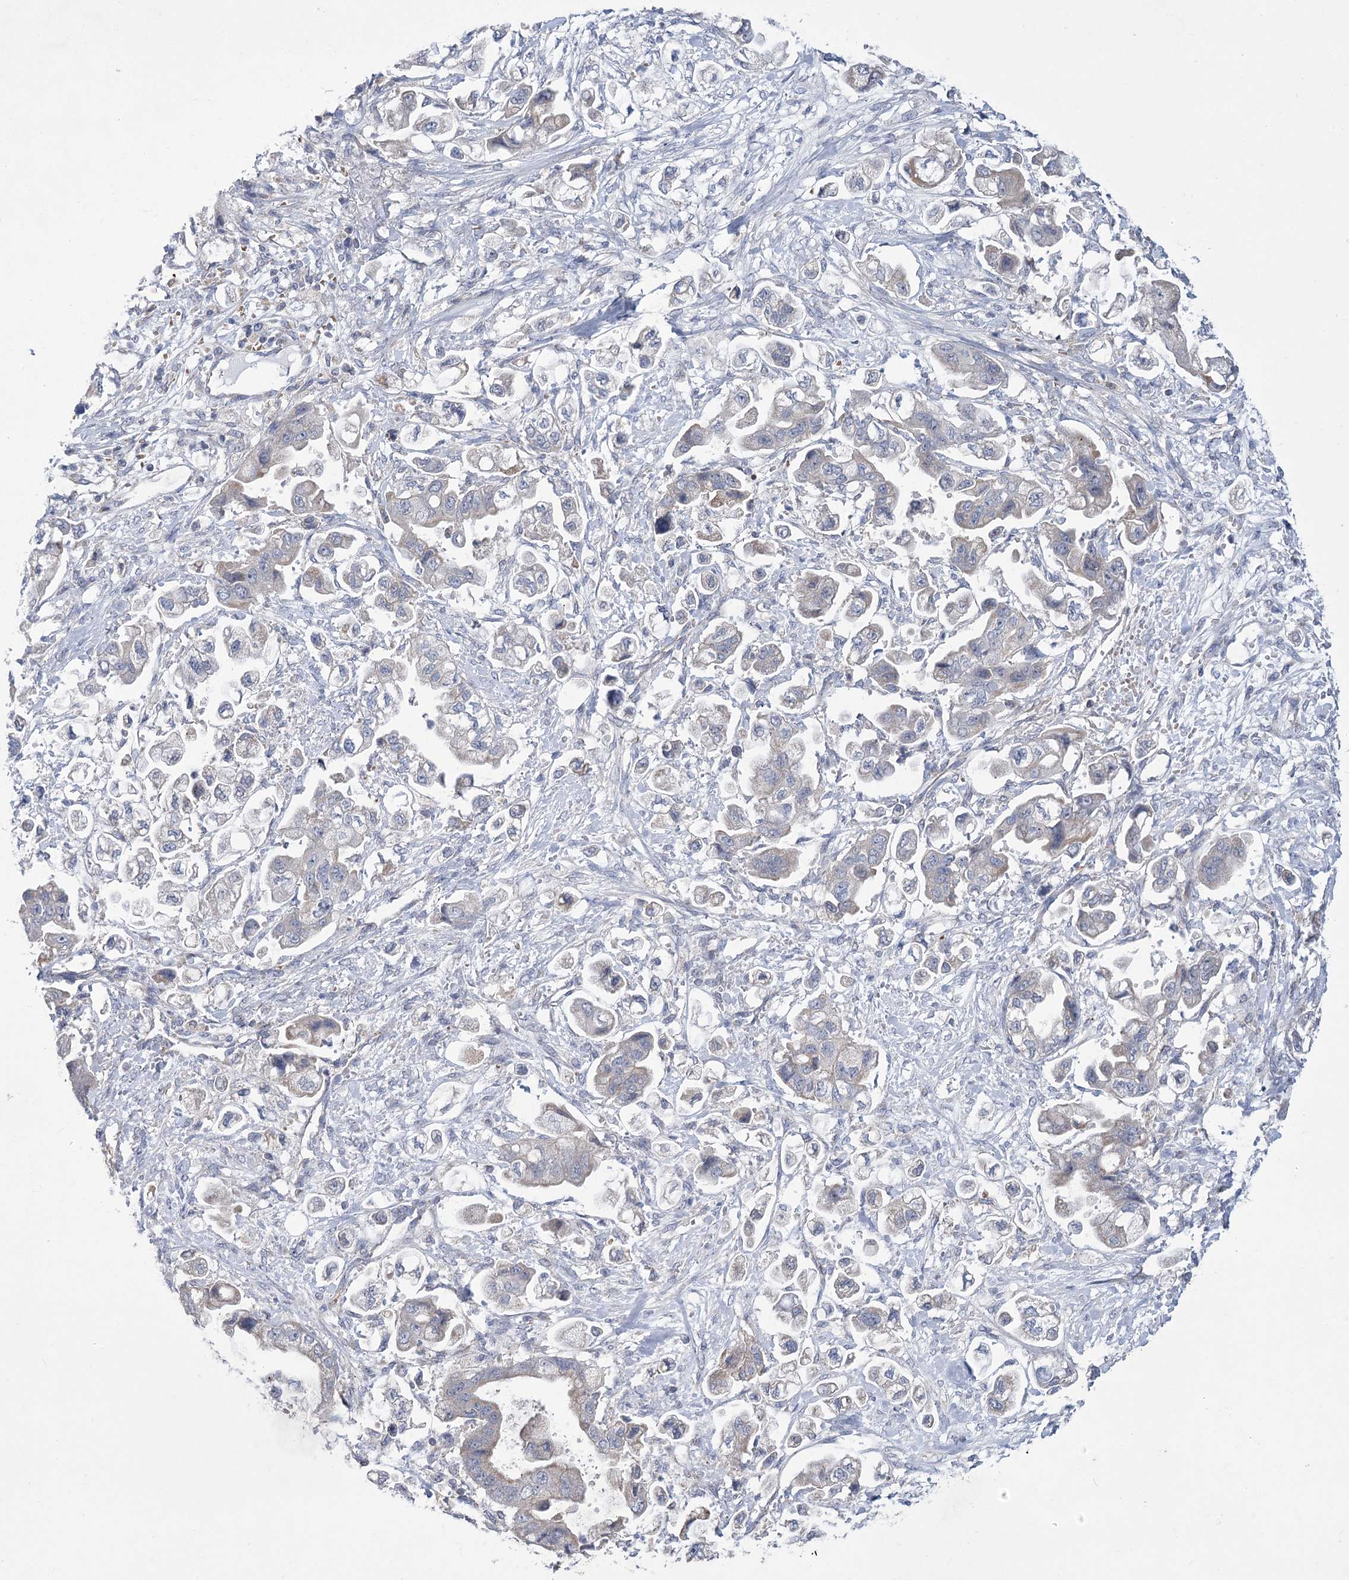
{"staining": {"intensity": "weak", "quantity": "<25%", "location": "cytoplasmic/membranous"}, "tissue": "stomach cancer", "cell_type": "Tumor cells", "image_type": "cancer", "snomed": [{"axis": "morphology", "description": "Adenocarcinoma, NOS"}, {"axis": "topography", "description": "Stomach"}], "caption": "Tumor cells show no significant protein expression in stomach adenocarcinoma.", "gene": "PDHB", "patient": {"sex": "male", "age": 62}}